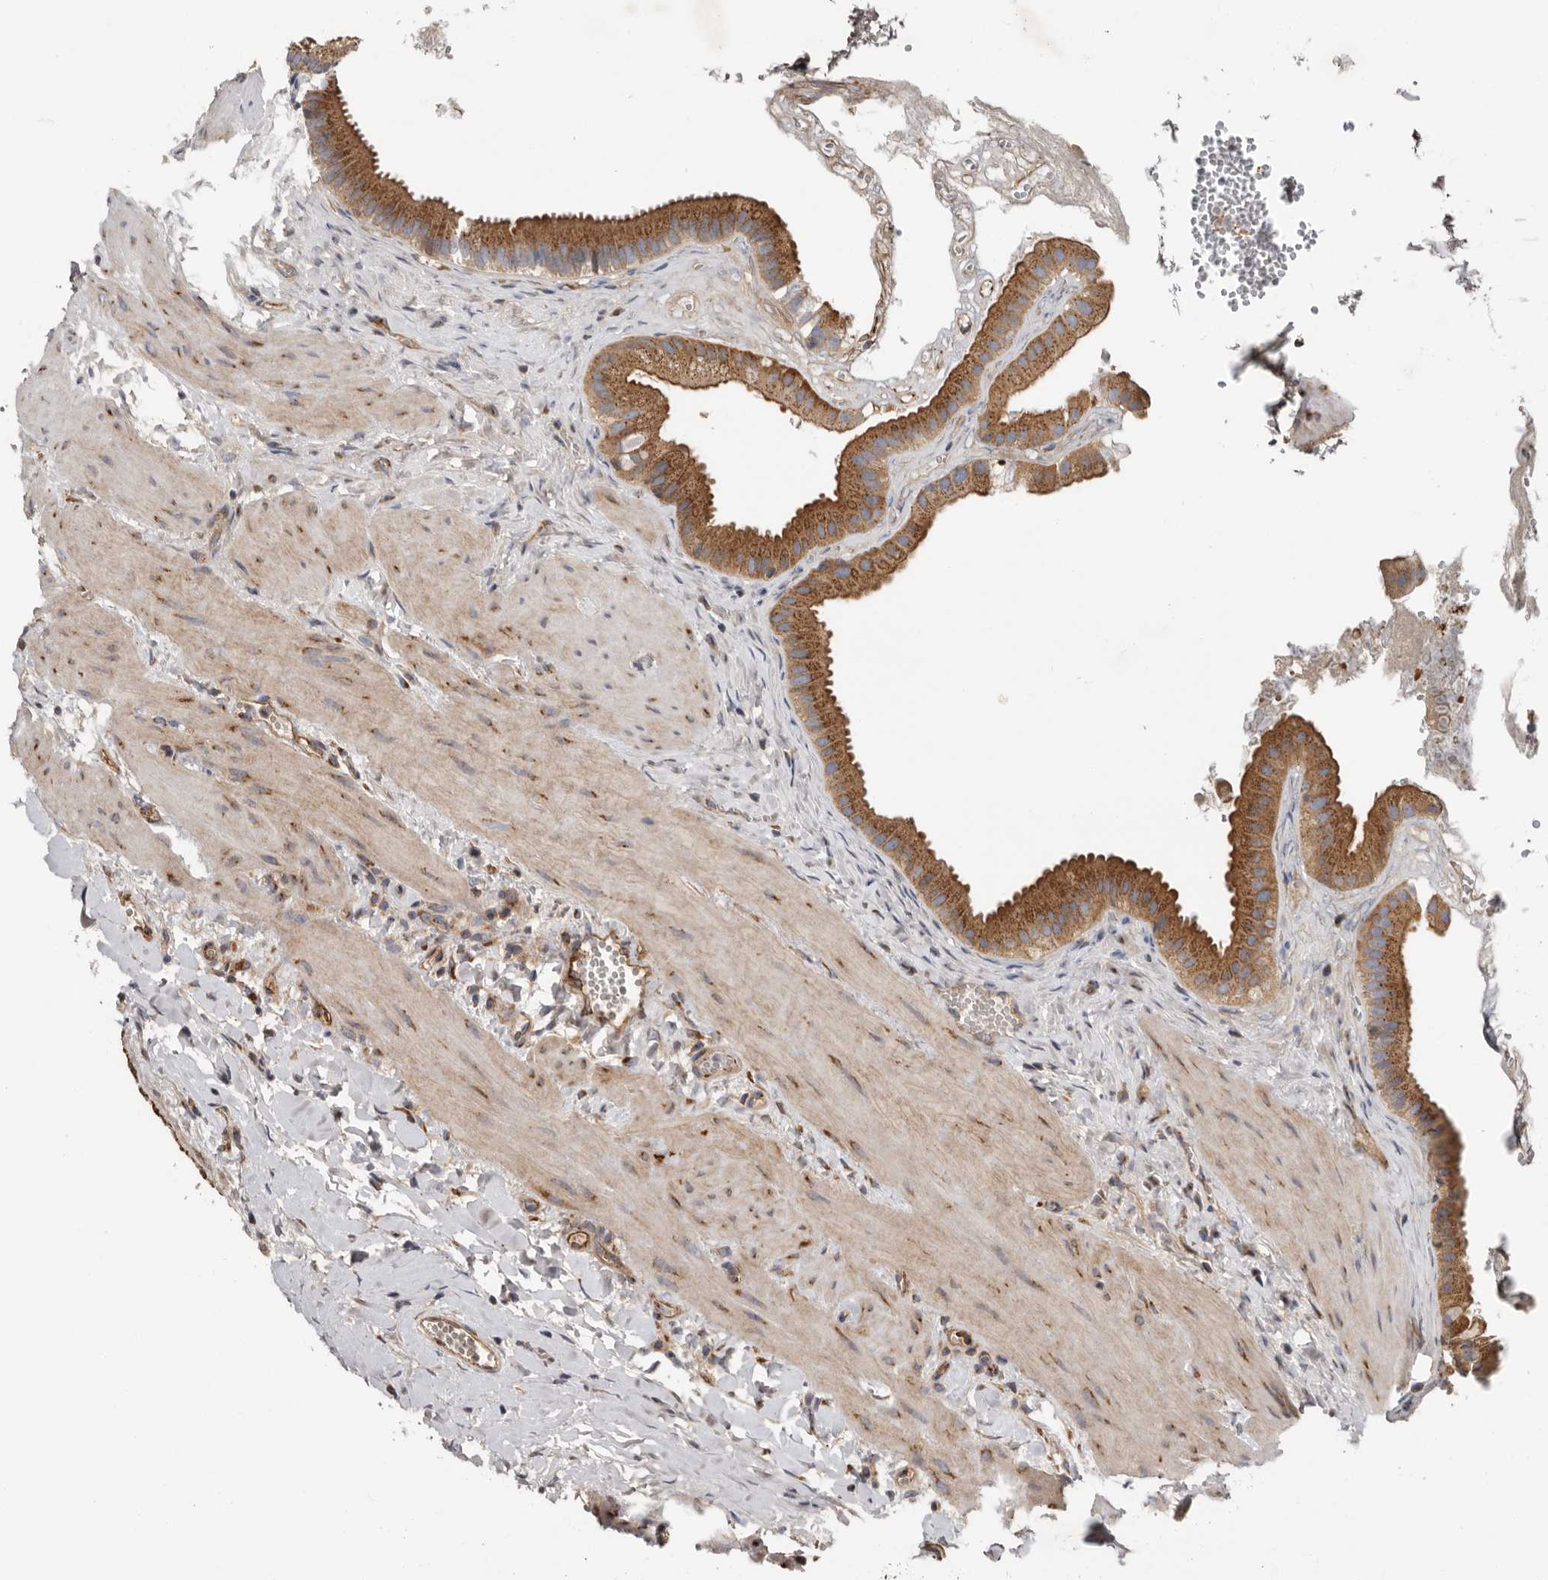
{"staining": {"intensity": "strong", "quantity": ">75%", "location": "cytoplasmic/membranous"}, "tissue": "gallbladder", "cell_type": "Glandular cells", "image_type": "normal", "snomed": [{"axis": "morphology", "description": "Normal tissue, NOS"}, {"axis": "topography", "description": "Gallbladder"}], "caption": "This micrograph exhibits IHC staining of unremarkable human gallbladder, with high strong cytoplasmic/membranous positivity in approximately >75% of glandular cells.", "gene": "LUZP1", "patient": {"sex": "male", "age": 55}}